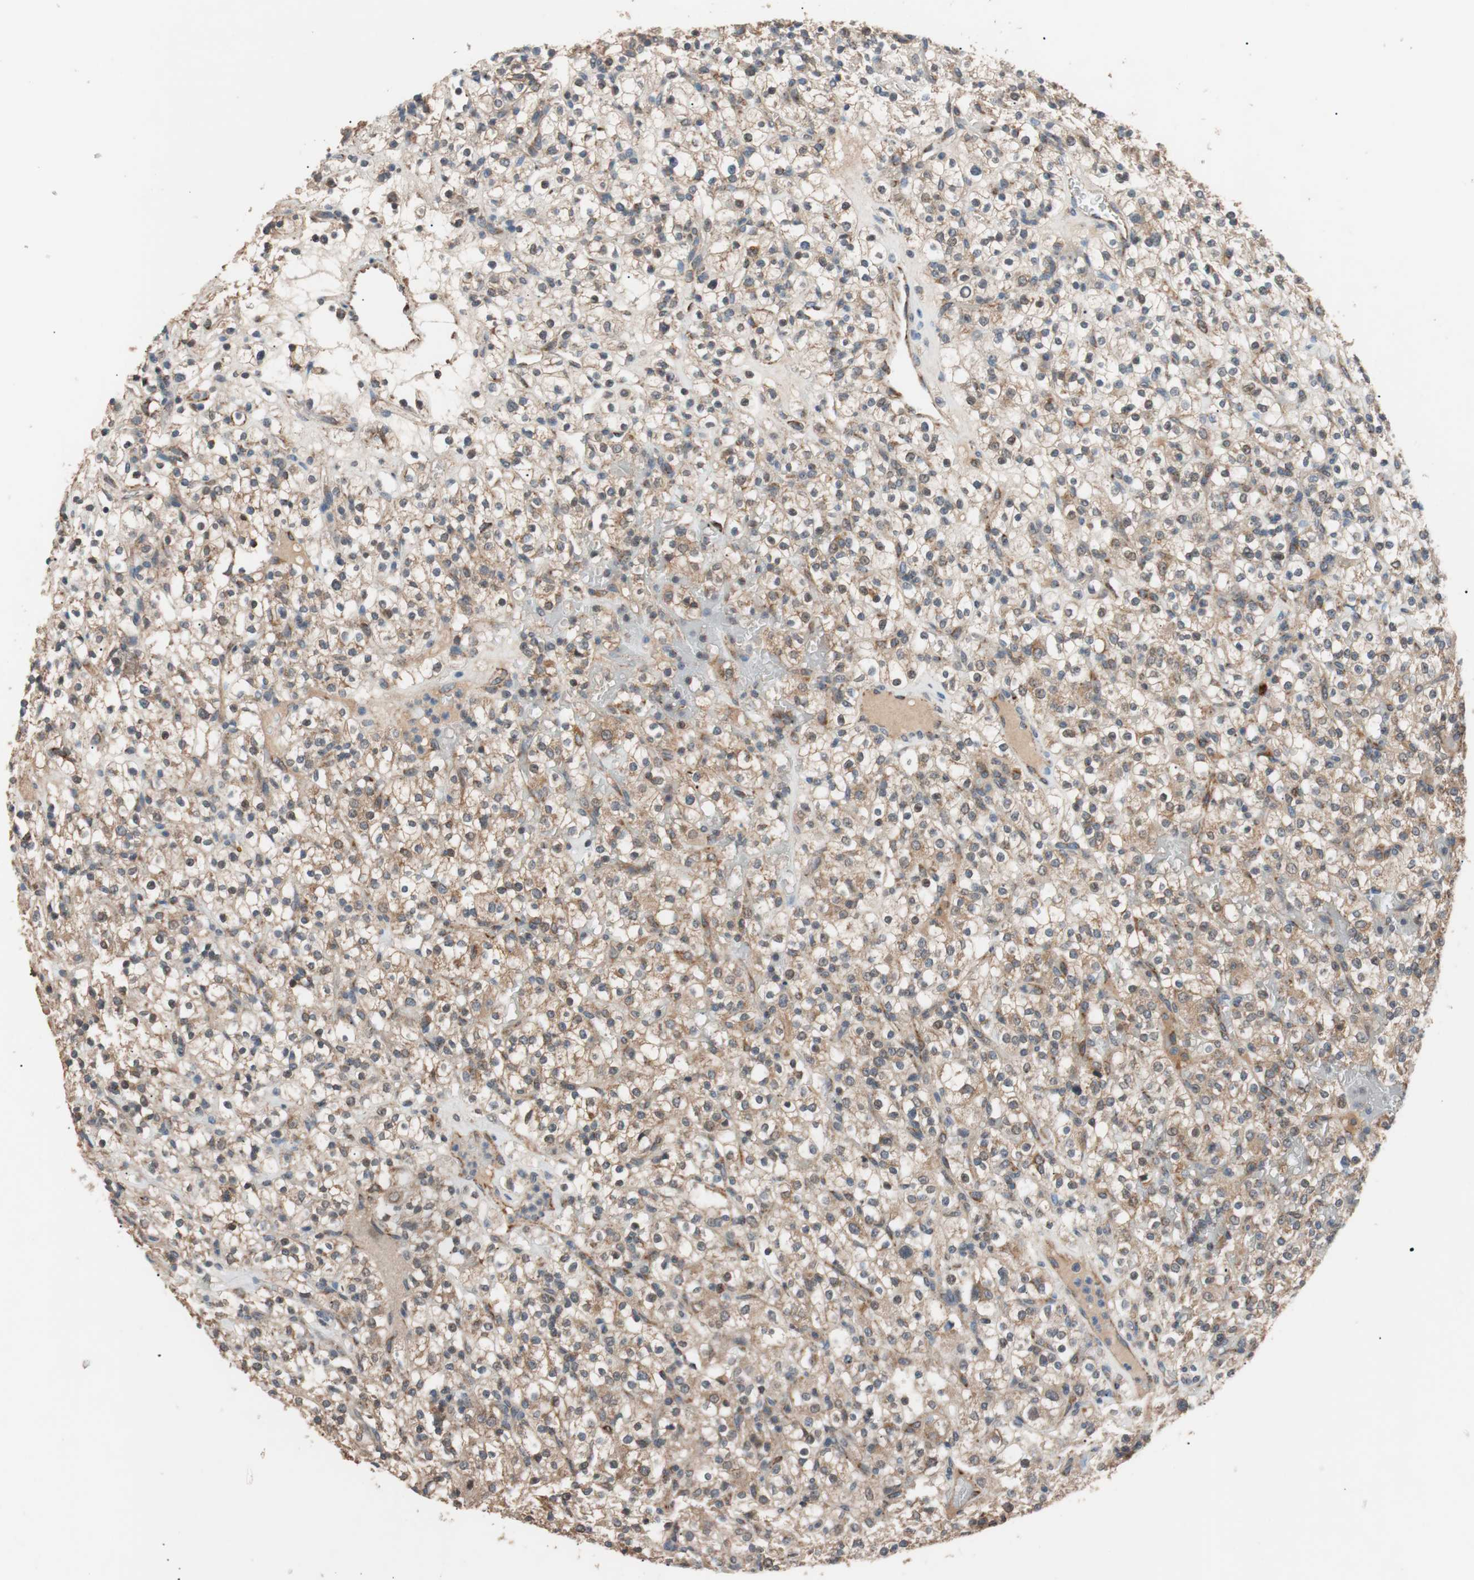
{"staining": {"intensity": "moderate", "quantity": ">75%", "location": "cytoplasmic/membranous"}, "tissue": "renal cancer", "cell_type": "Tumor cells", "image_type": "cancer", "snomed": [{"axis": "morphology", "description": "Normal tissue, NOS"}, {"axis": "morphology", "description": "Adenocarcinoma, NOS"}, {"axis": "topography", "description": "Kidney"}], "caption": "Immunohistochemical staining of human renal cancer (adenocarcinoma) exhibits medium levels of moderate cytoplasmic/membranous protein positivity in about >75% of tumor cells. (Stains: DAB in brown, nuclei in blue, Microscopy: brightfield microscopy at high magnification).", "gene": "PITRM1", "patient": {"sex": "female", "age": 72}}